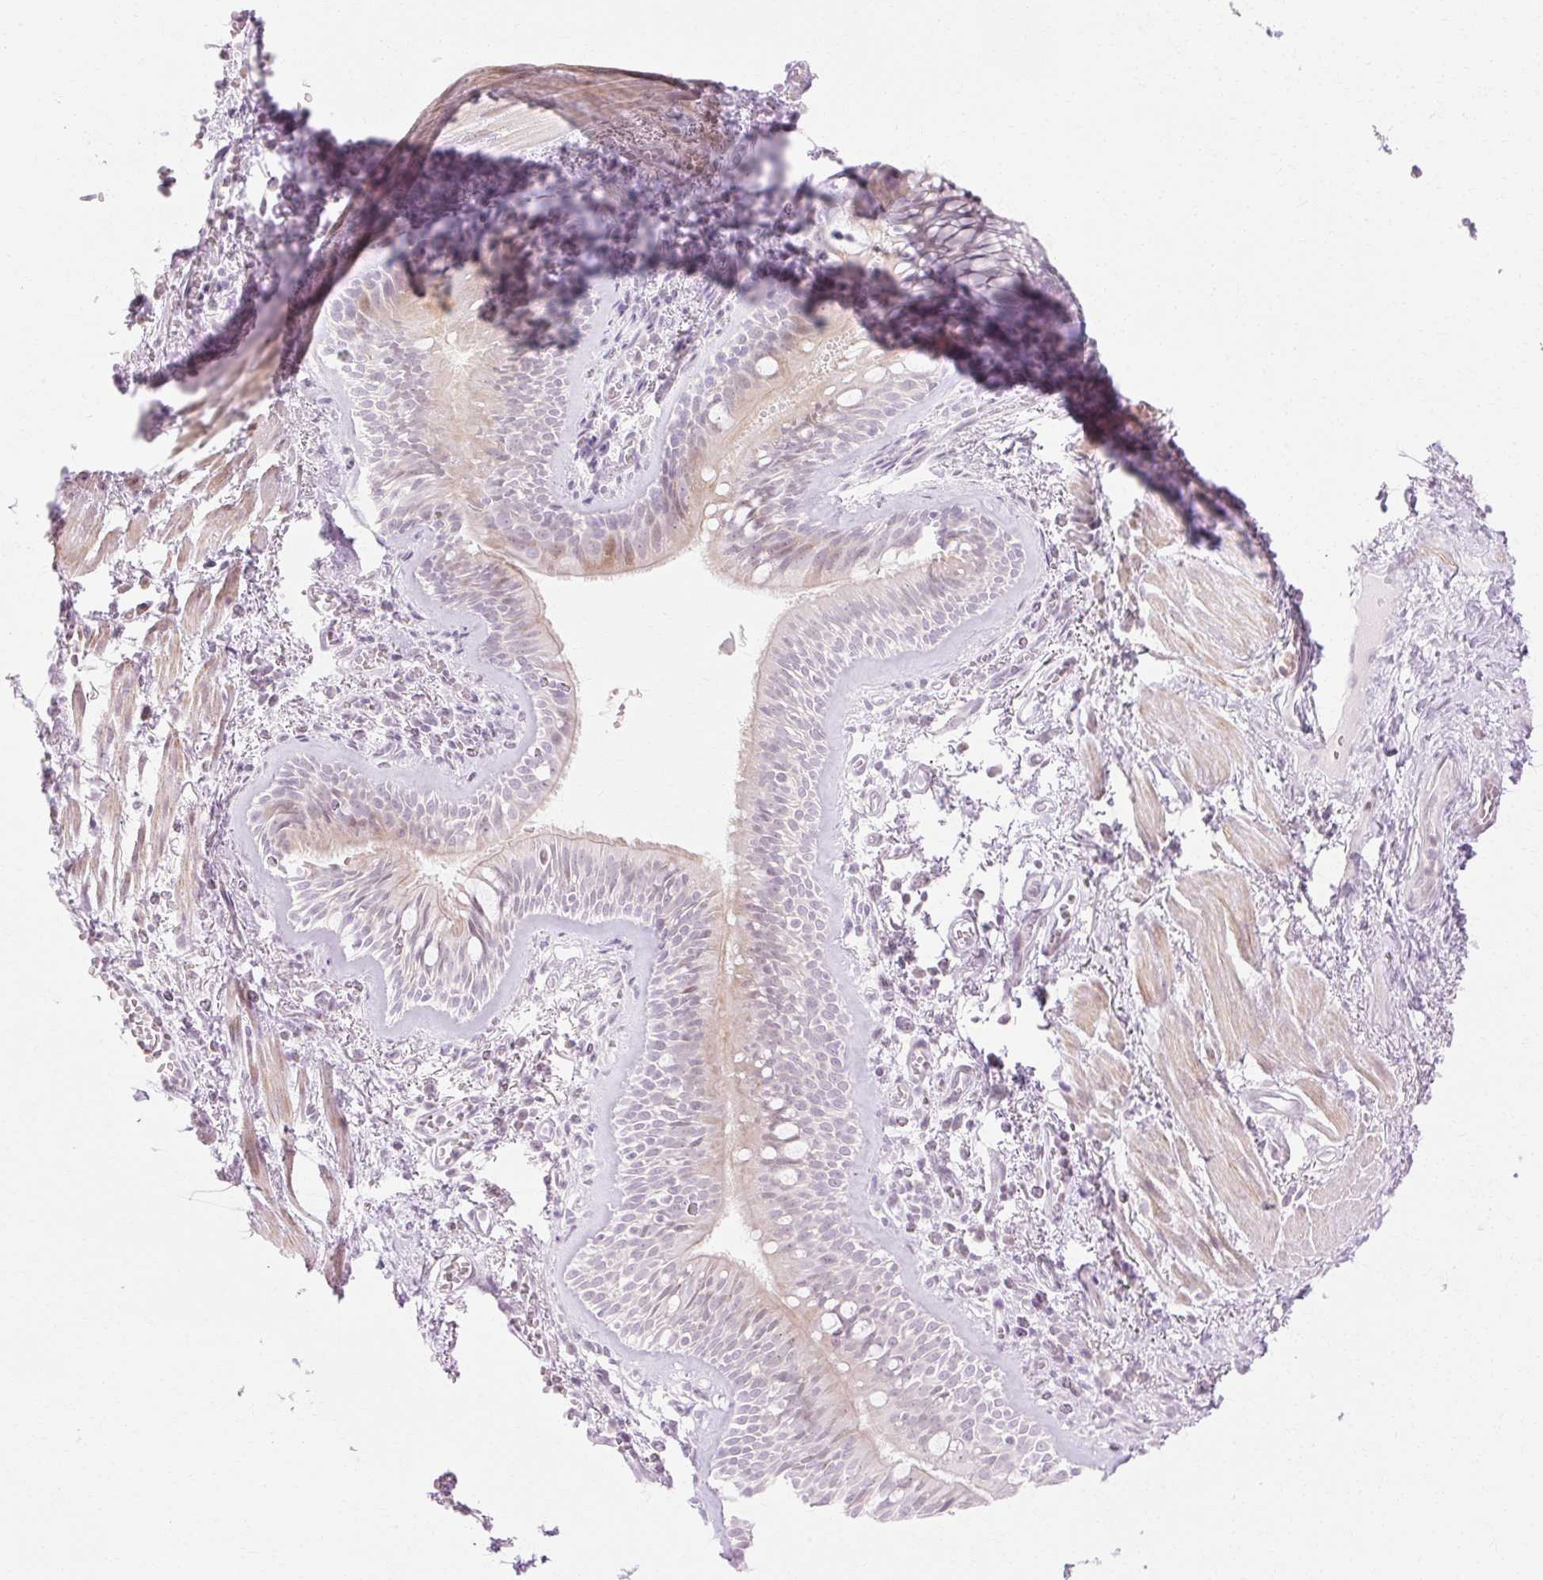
{"staining": {"intensity": "weak", "quantity": "<25%", "location": "cytoplasmic/membranous"}, "tissue": "bronchus", "cell_type": "Respiratory epithelial cells", "image_type": "normal", "snomed": [{"axis": "morphology", "description": "Normal tissue, NOS"}, {"axis": "topography", "description": "Cartilage tissue"}, {"axis": "topography", "description": "Bronchus"}], "caption": "The image reveals no significant positivity in respiratory epithelial cells of bronchus.", "gene": "C3orf49", "patient": {"sex": "male", "age": 78}}